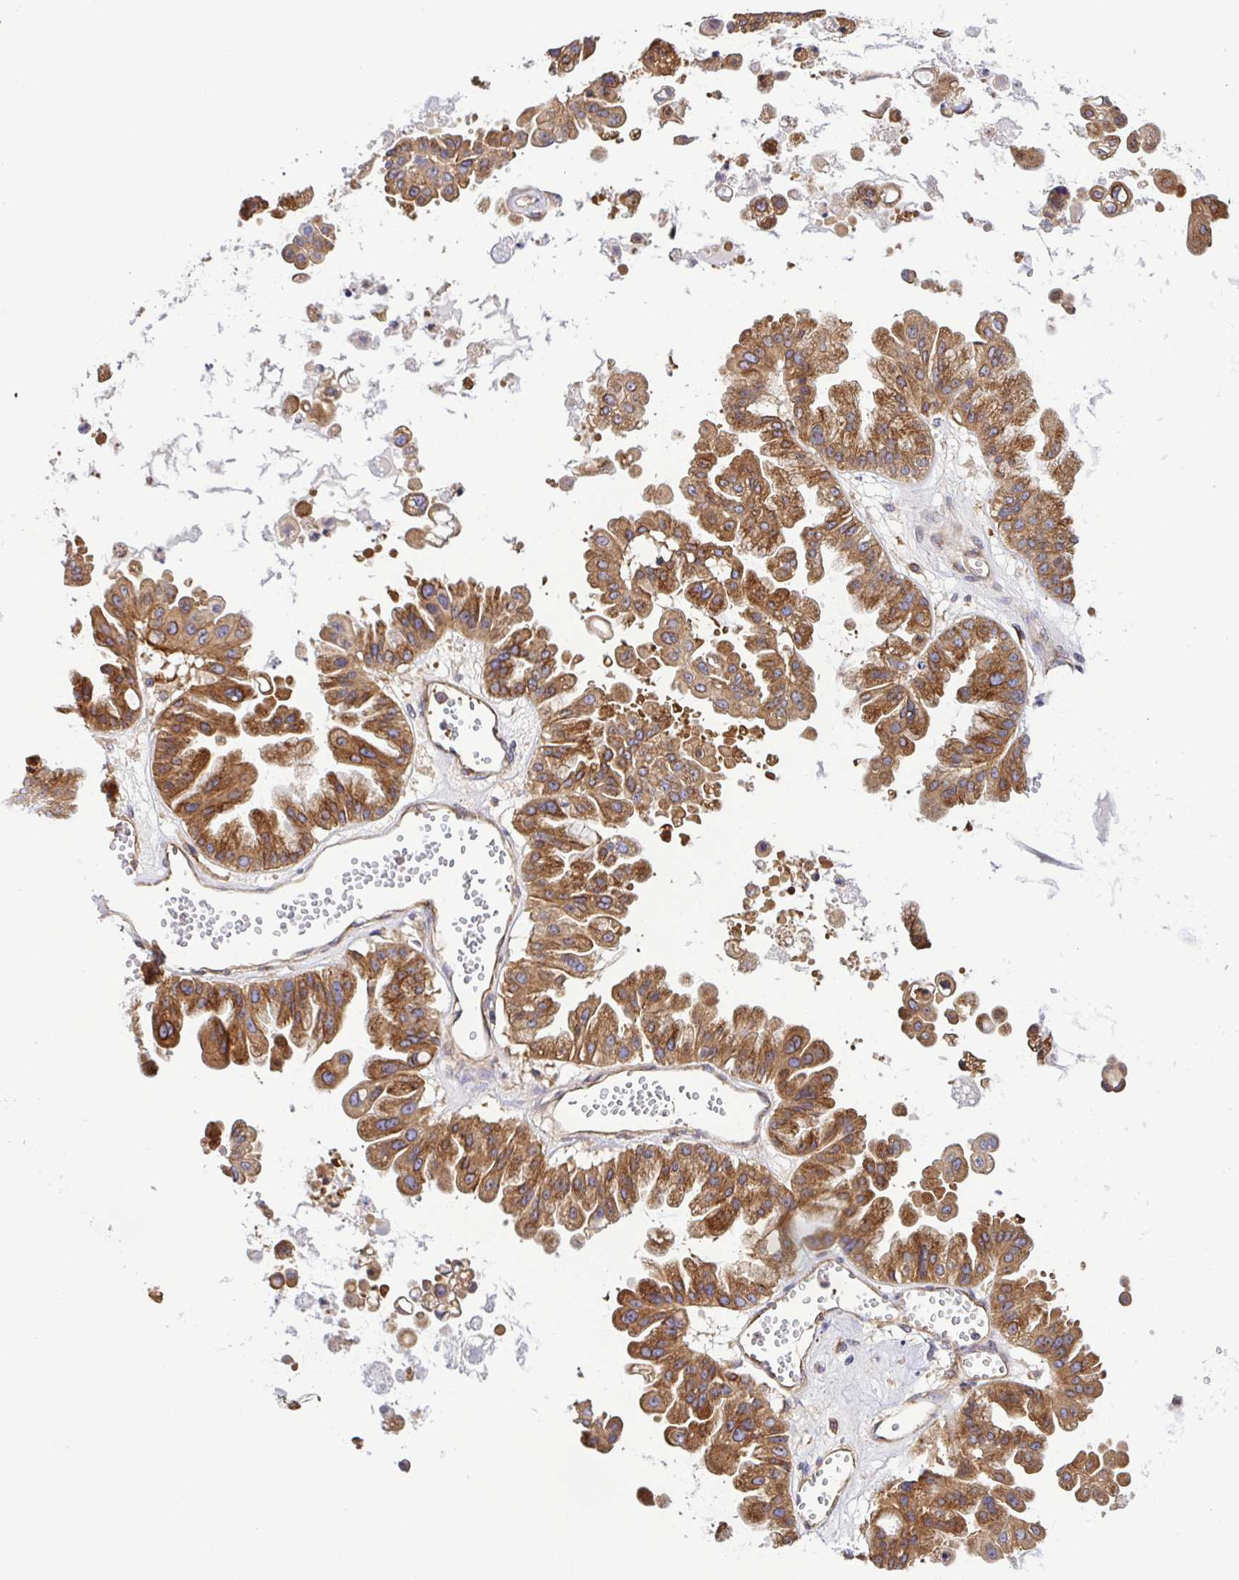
{"staining": {"intensity": "moderate", "quantity": ">75%", "location": "cytoplasmic/membranous"}, "tissue": "ovarian cancer", "cell_type": "Tumor cells", "image_type": "cancer", "snomed": [{"axis": "morphology", "description": "Cystadenocarcinoma, serous, NOS"}, {"axis": "topography", "description": "Ovary"}], "caption": "Protein staining by IHC shows moderate cytoplasmic/membranous staining in approximately >75% of tumor cells in serous cystadenocarcinoma (ovarian).", "gene": "KIF5B", "patient": {"sex": "female", "age": 56}}